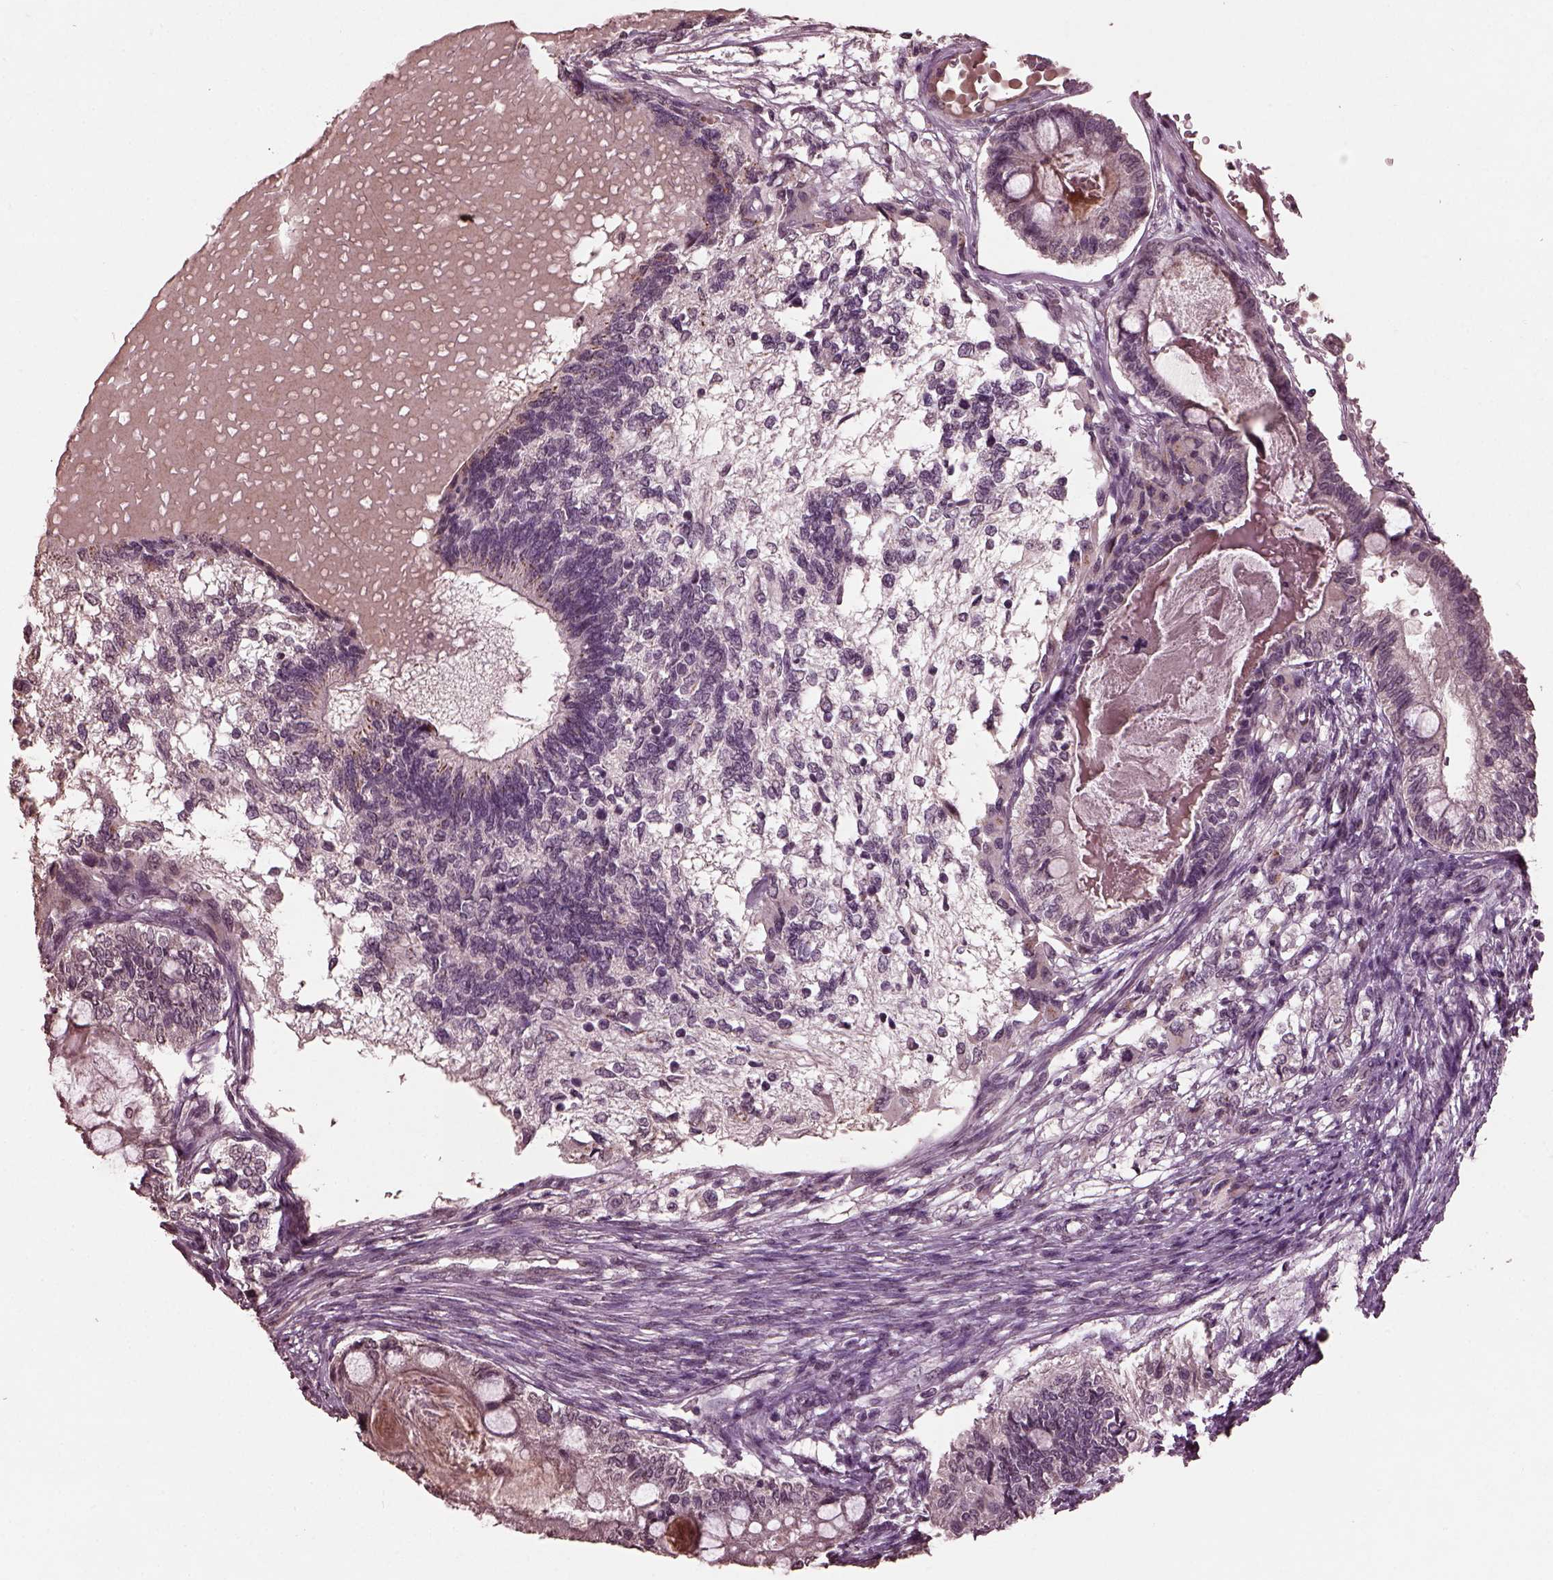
{"staining": {"intensity": "negative", "quantity": "none", "location": "none"}, "tissue": "testis cancer", "cell_type": "Tumor cells", "image_type": "cancer", "snomed": [{"axis": "morphology", "description": "Seminoma, NOS"}, {"axis": "morphology", "description": "Carcinoma, Embryonal, NOS"}, {"axis": "topography", "description": "Testis"}], "caption": "High magnification brightfield microscopy of testis cancer stained with DAB (3,3'-diaminobenzidine) (brown) and counterstained with hematoxylin (blue): tumor cells show no significant staining.", "gene": "IL18RAP", "patient": {"sex": "male", "age": 41}}